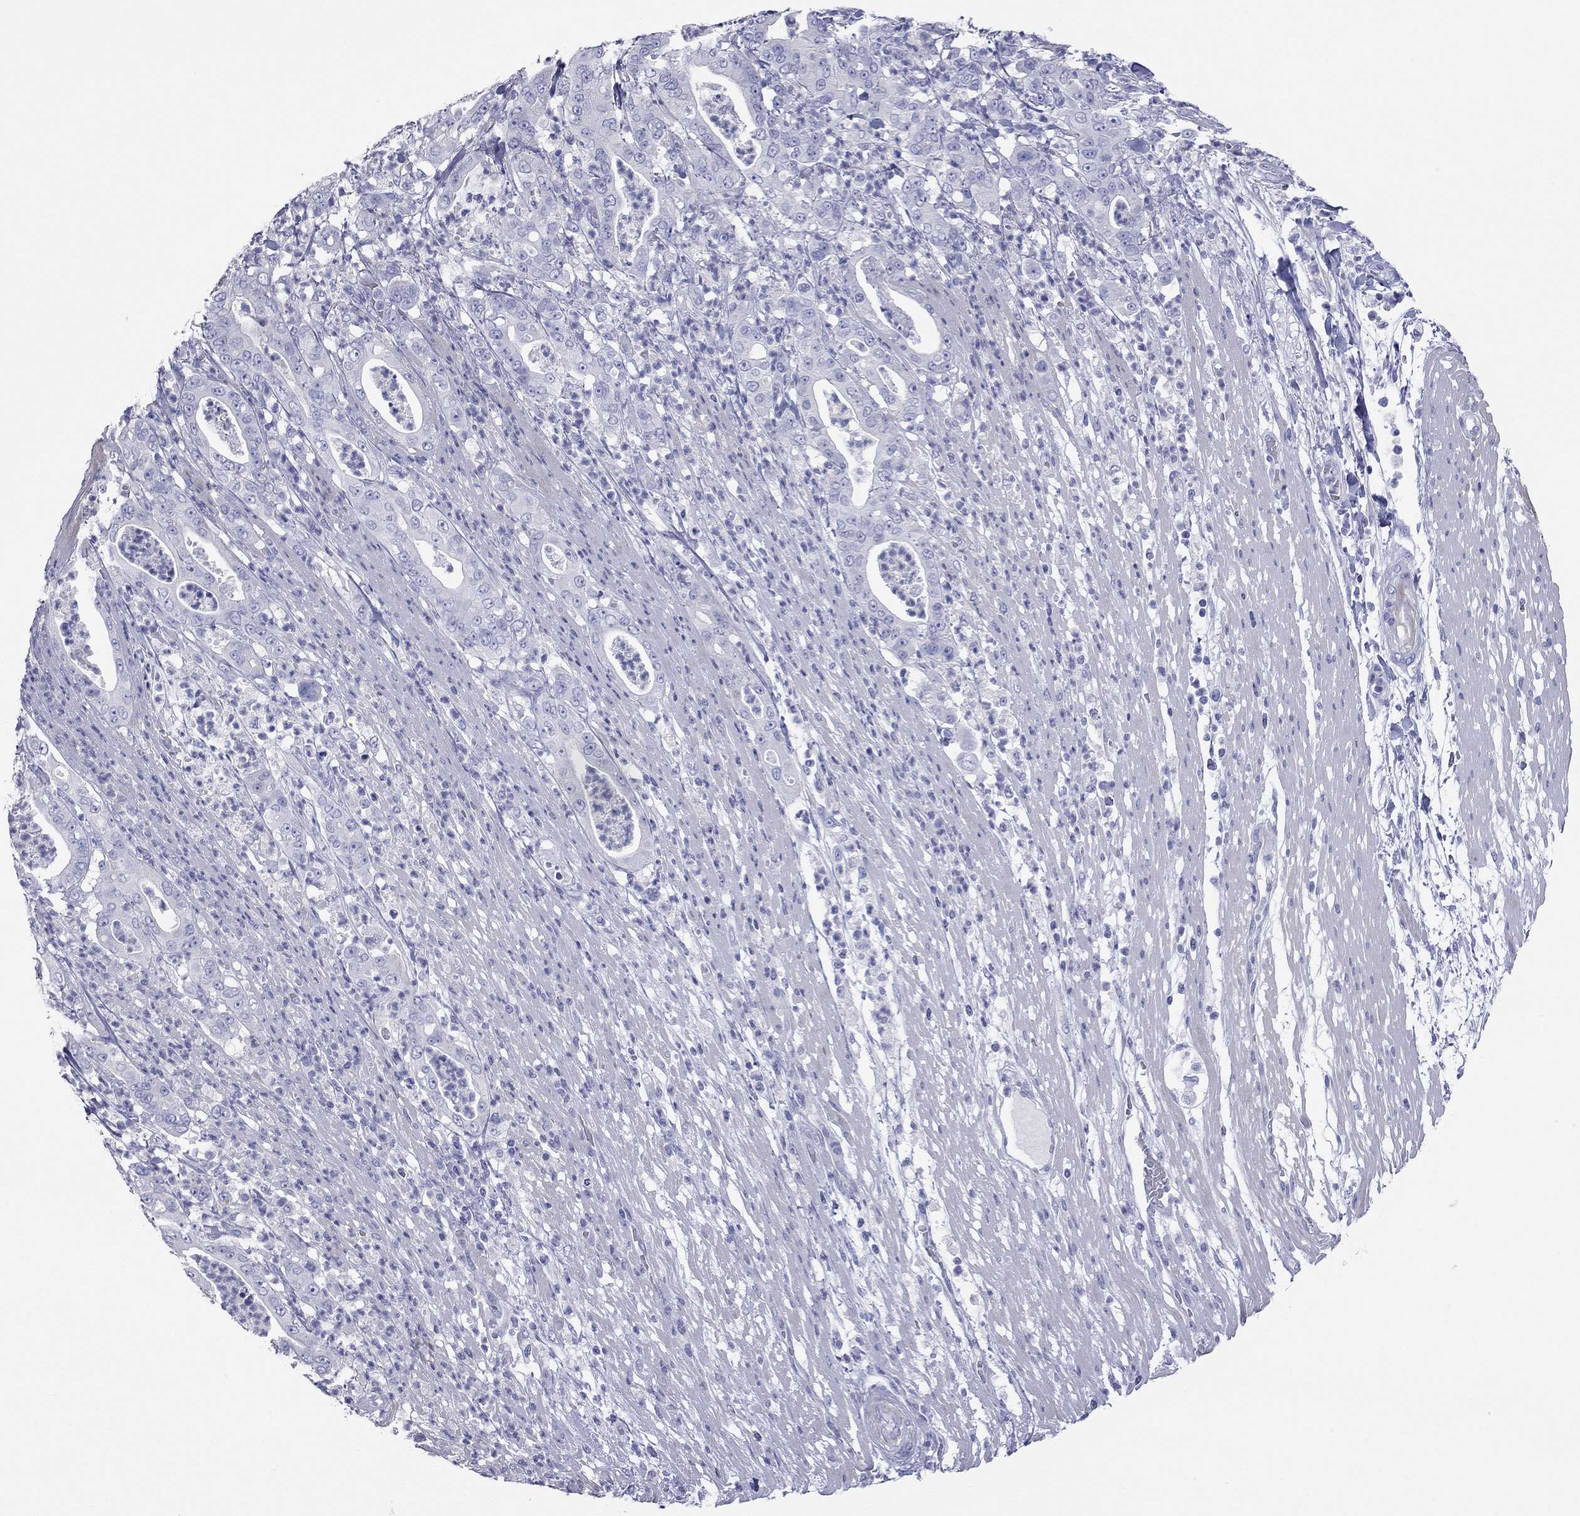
{"staining": {"intensity": "negative", "quantity": "none", "location": "none"}, "tissue": "pancreatic cancer", "cell_type": "Tumor cells", "image_type": "cancer", "snomed": [{"axis": "morphology", "description": "Adenocarcinoma, NOS"}, {"axis": "topography", "description": "Pancreas"}], "caption": "Tumor cells show no significant protein positivity in pancreatic cancer (adenocarcinoma).", "gene": "ACTL7B", "patient": {"sex": "male", "age": 71}}